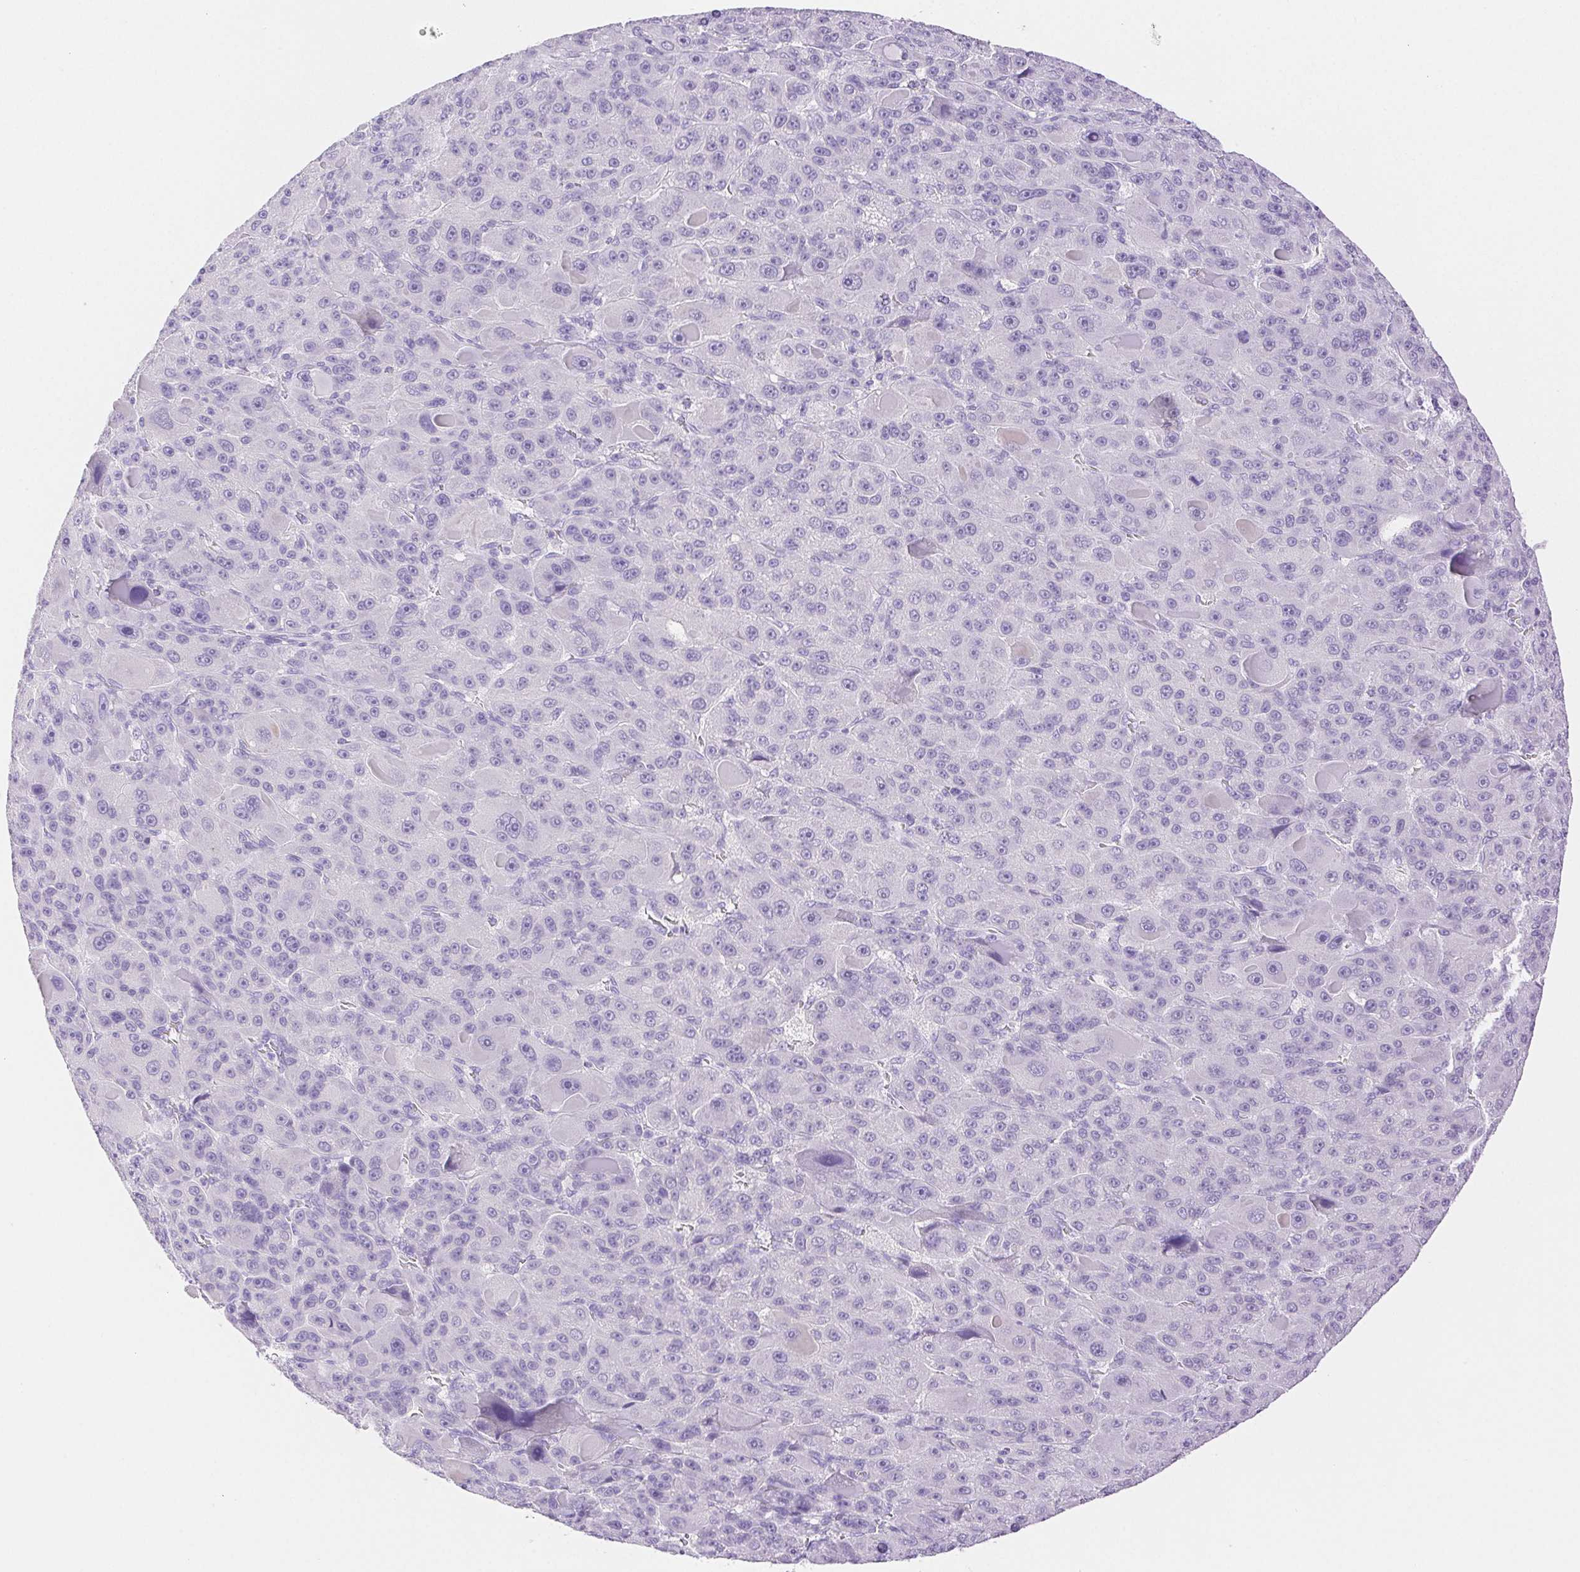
{"staining": {"intensity": "negative", "quantity": "none", "location": "none"}, "tissue": "liver cancer", "cell_type": "Tumor cells", "image_type": "cancer", "snomed": [{"axis": "morphology", "description": "Carcinoma, Hepatocellular, NOS"}, {"axis": "topography", "description": "Liver"}], "caption": "IHC of human hepatocellular carcinoma (liver) shows no expression in tumor cells.", "gene": "SPACA4", "patient": {"sex": "male", "age": 76}}